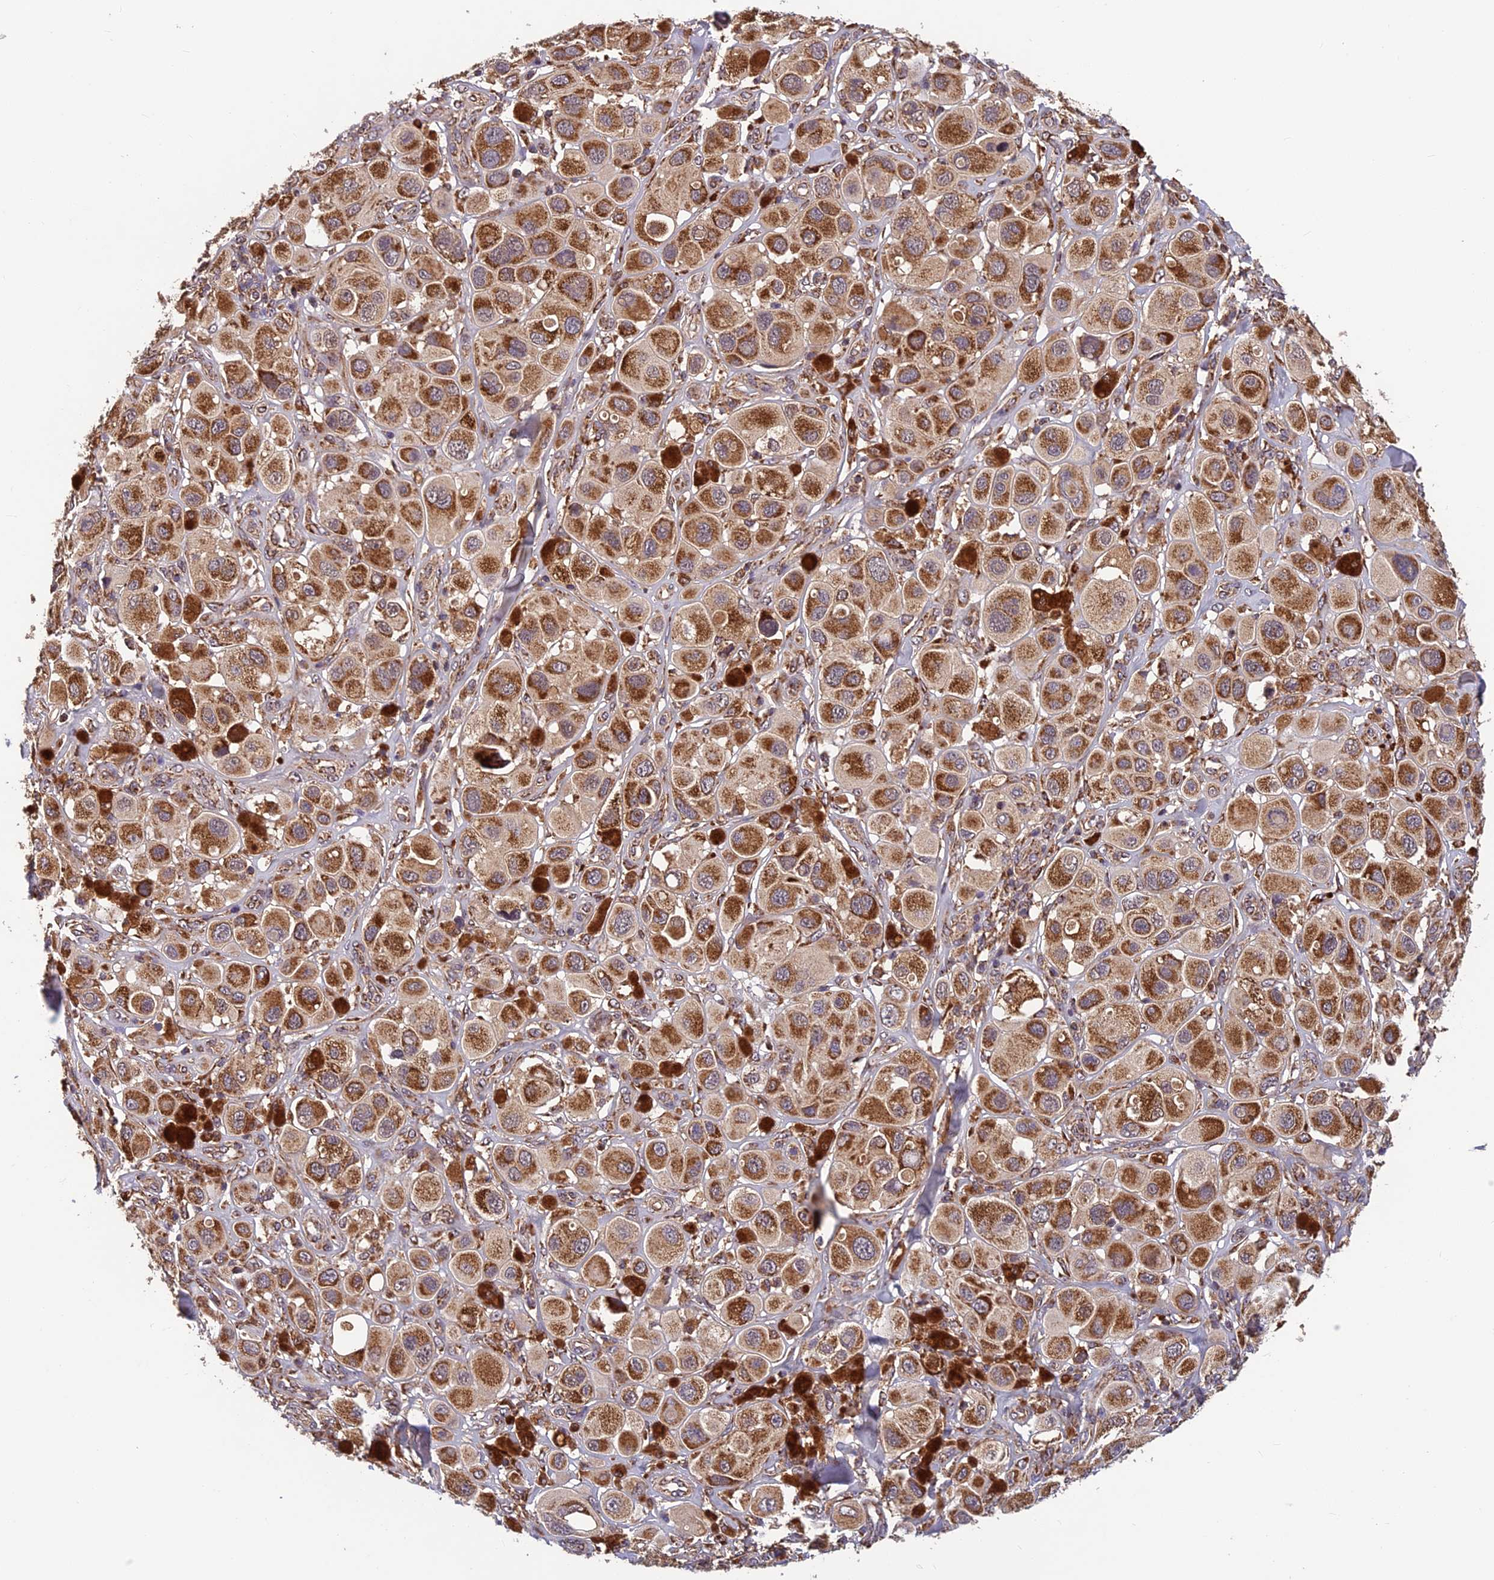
{"staining": {"intensity": "strong", "quantity": ">75%", "location": "cytoplasmic/membranous"}, "tissue": "melanoma", "cell_type": "Tumor cells", "image_type": "cancer", "snomed": [{"axis": "morphology", "description": "Malignant melanoma, Metastatic site"}, {"axis": "topography", "description": "Skin"}], "caption": "Protein positivity by immunohistochemistry (IHC) shows strong cytoplasmic/membranous positivity in about >75% of tumor cells in melanoma.", "gene": "CCDC15", "patient": {"sex": "male", "age": 41}}